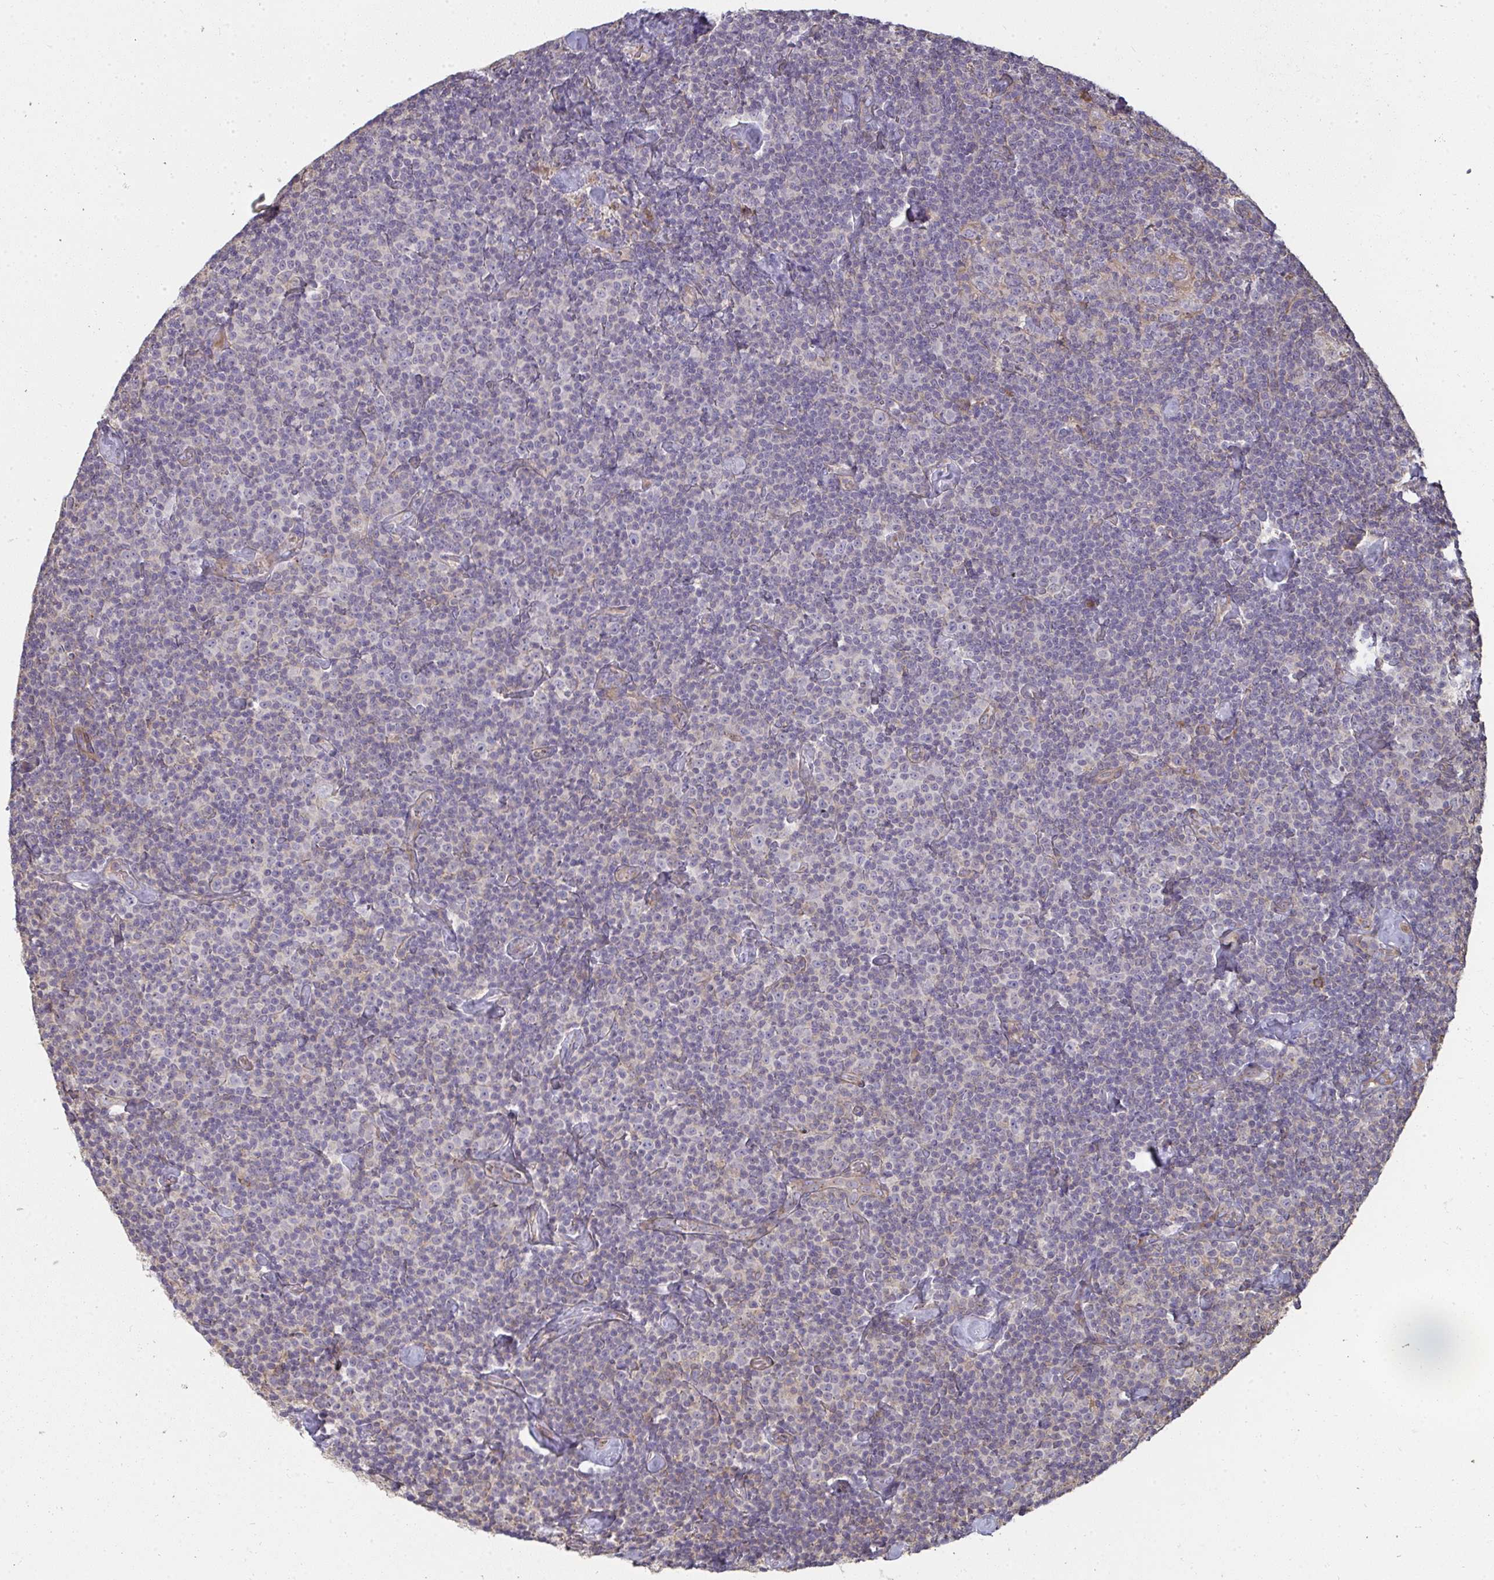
{"staining": {"intensity": "negative", "quantity": "none", "location": "none"}, "tissue": "lymphoma", "cell_type": "Tumor cells", "image_type": "cancer", "snomed": [{"axis": "morphology", "description": "Malignant lymphoma, non-Hodgkin's type, Low grade"}, {"axis": "topography", "description": "Lymph node"}], "caption": "The histopathology image exhibits no staining of tumor cells in malignant lymphoma, non-Hodgkin's type (low-grade).", "gene": "ZFYVE28", "patient": {"sex": "male", "age": 81}}